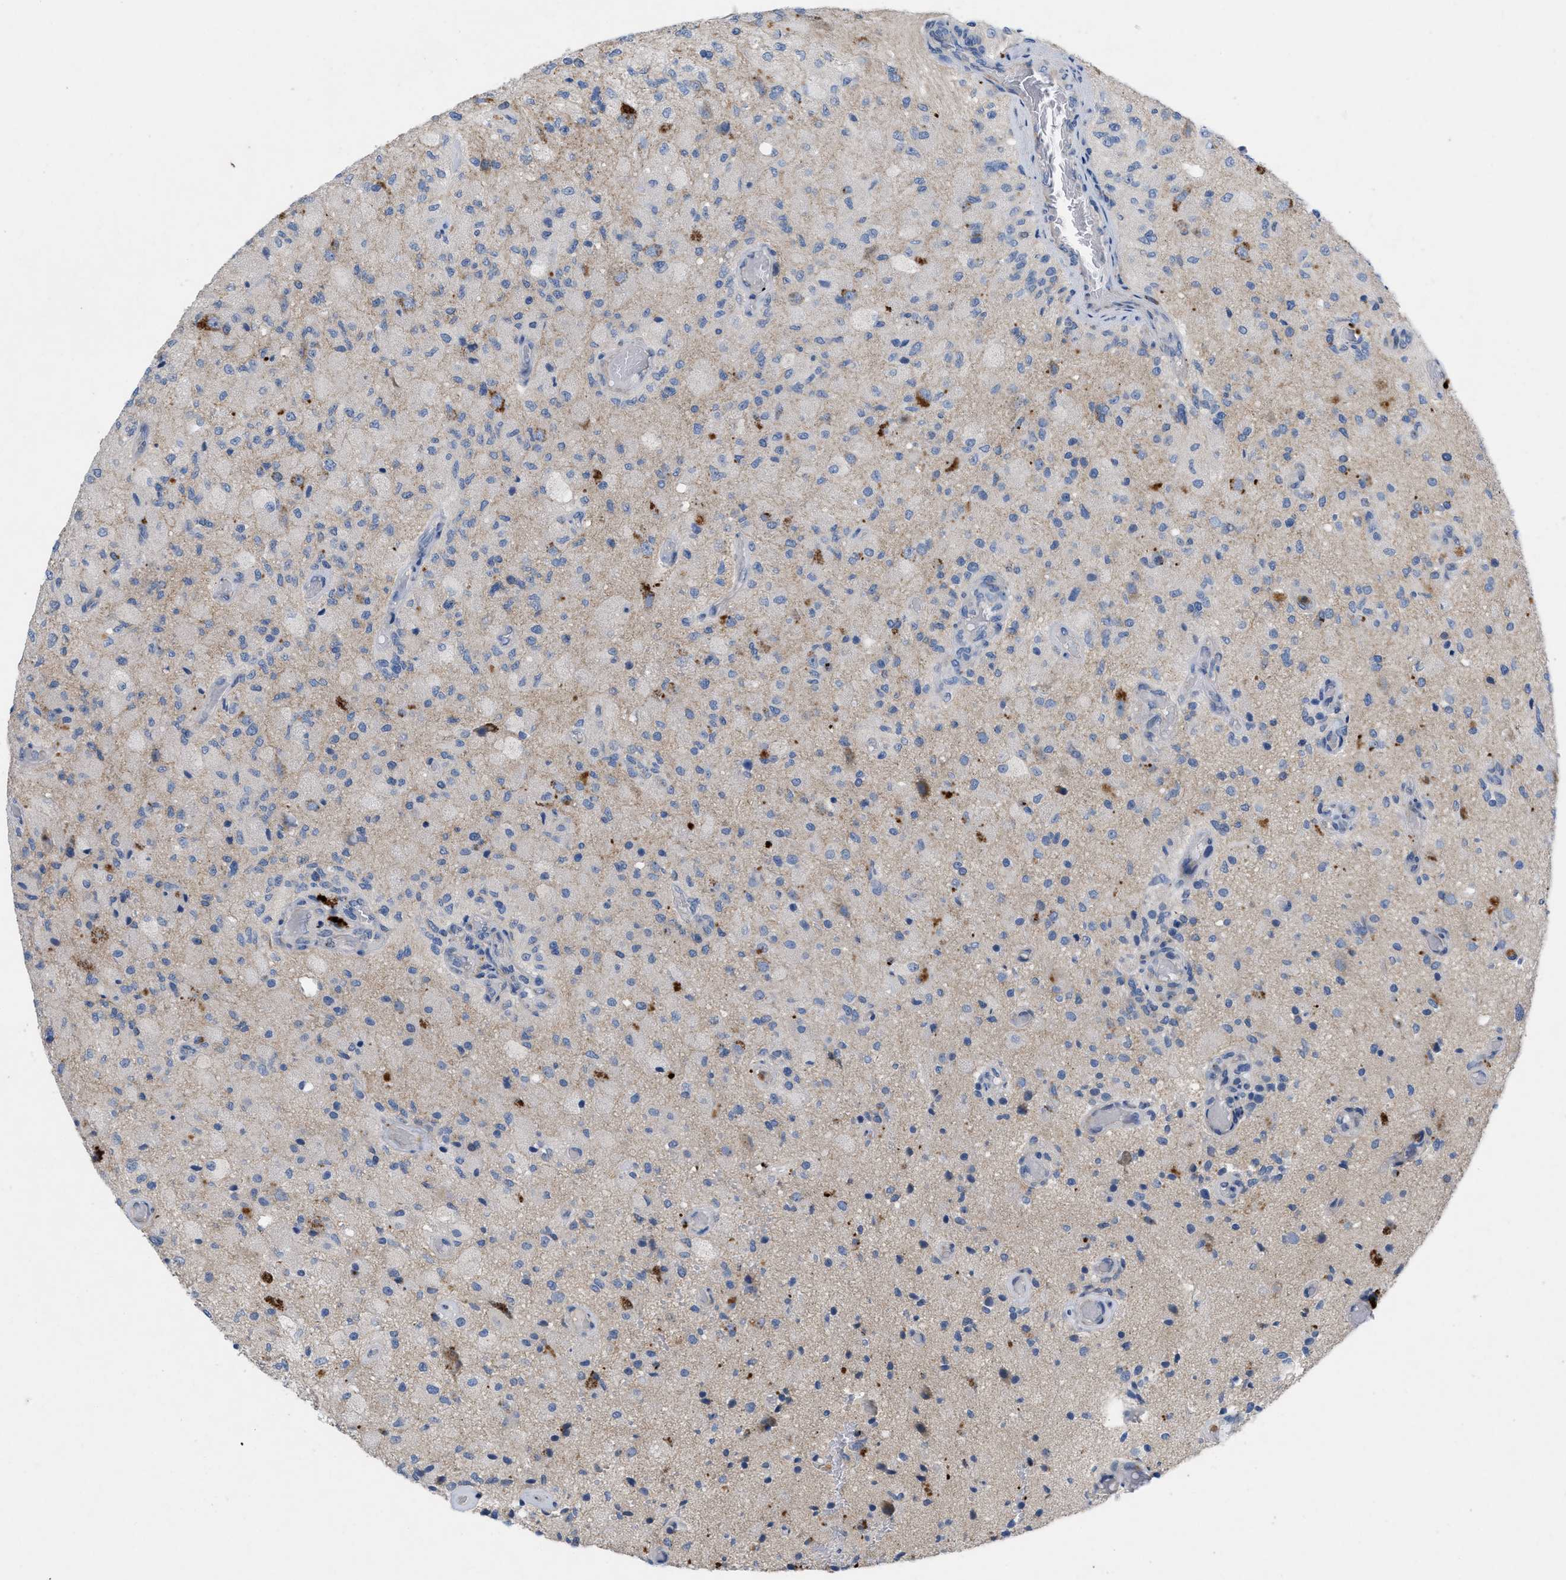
{"staining": {"intensity": "negative", "quantity": "none", "location": "none"}, "tissue": "glioma", "cell_type": "Tumor cells", "image_type": "cancer", "snomed": [{"axis": "morphology", "description": "Normal tissue, NOS"}, {"axis": "morphology", "description": "Glioma, malignant, High grade"}, {"axis": "topography", "description": "Cerebral cortex"}], "caption": "Human glioma stained for a protein using IHC displays no expression in tumor cells.", "gene": "PLPPR5", "patient": {"sex": "male", "age": 77}}